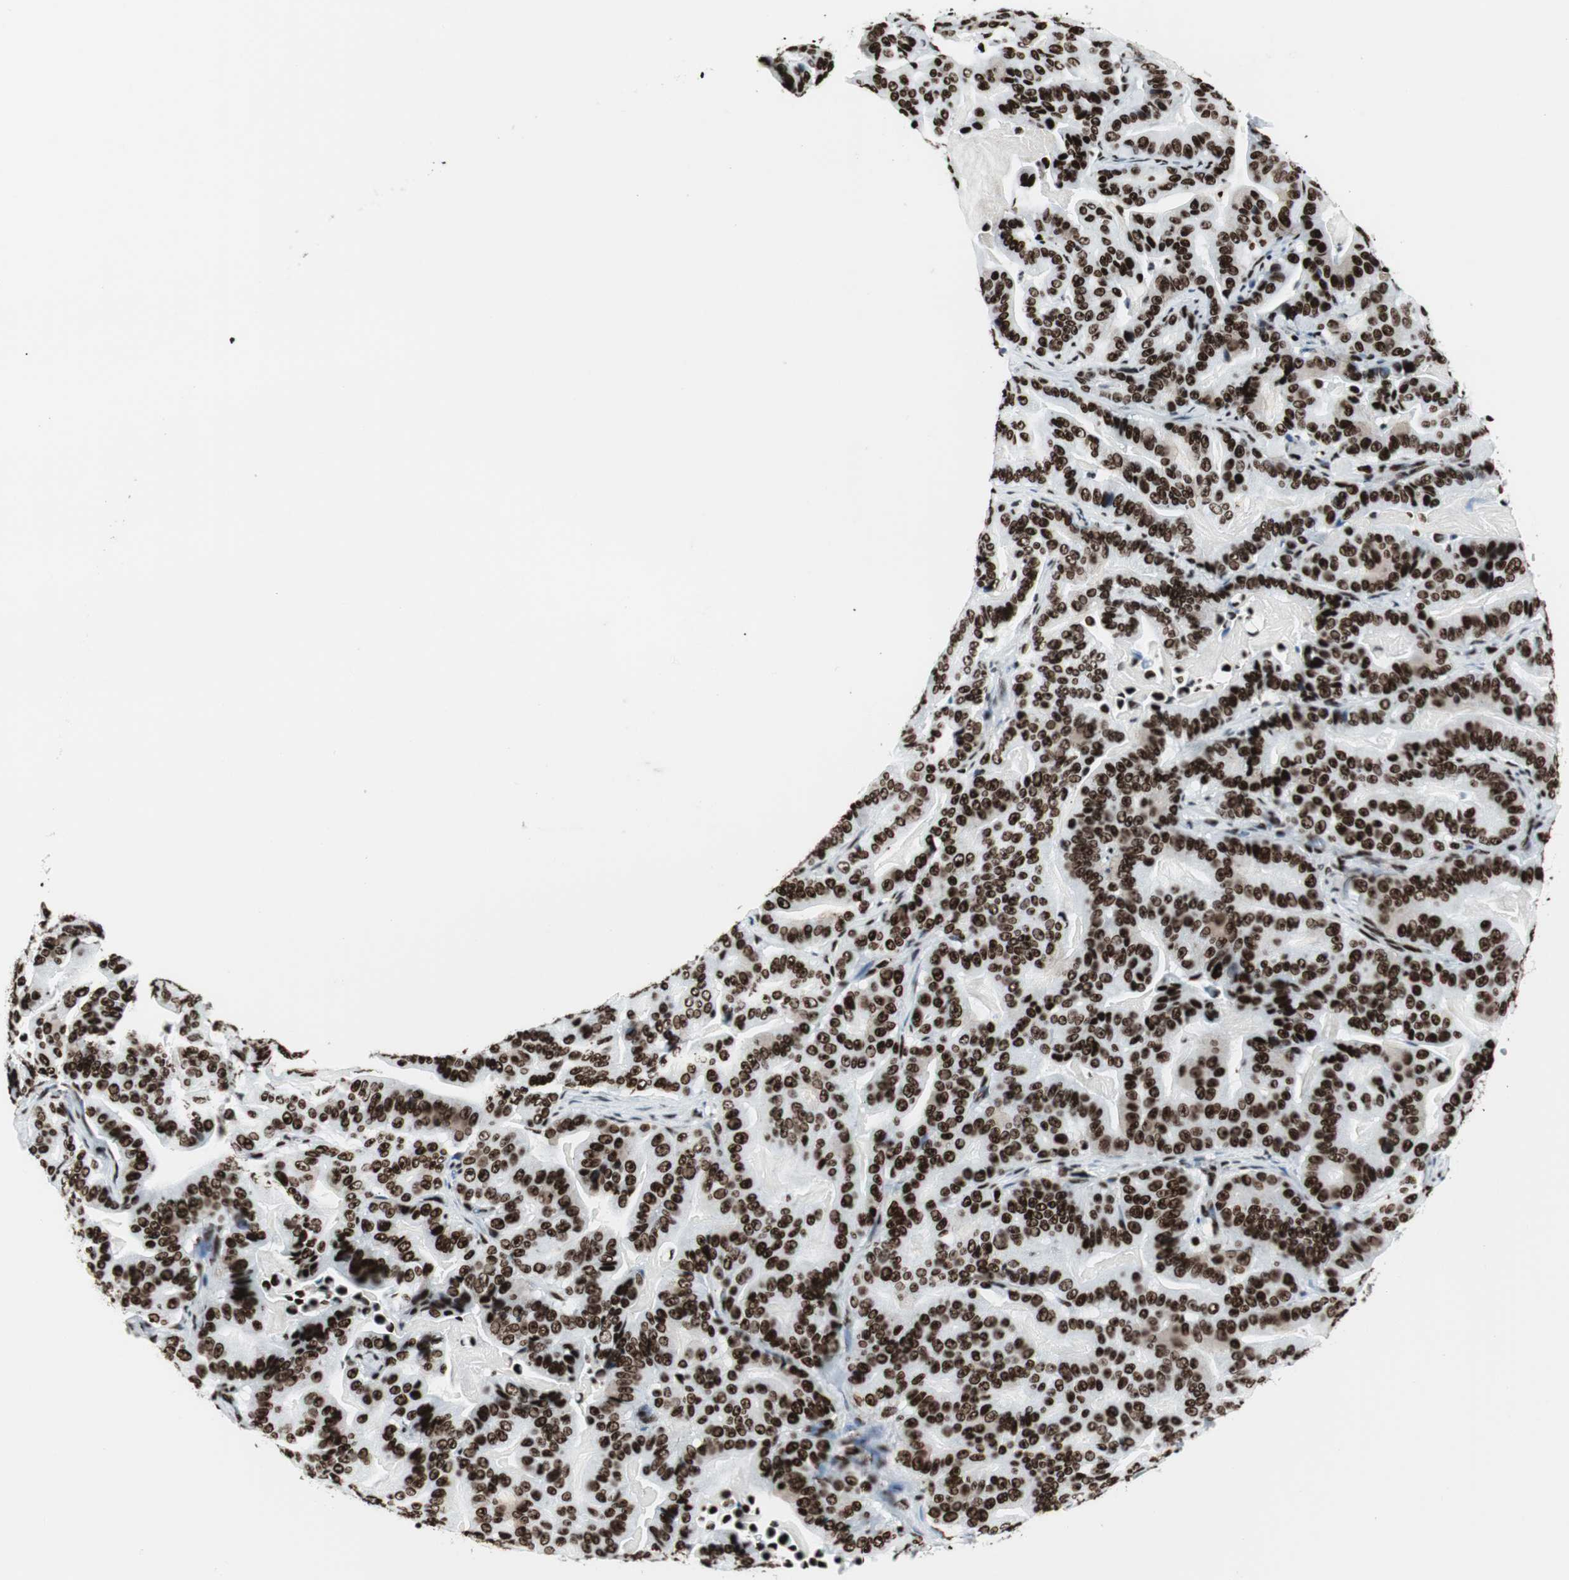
{"staining": {"intensity": "strong", "quantity": ">75%", "location": "nuclear"}, "tissue": "pancreatic cancer", "cell_type": "Tumor cells", "image_type": "cancer", "snomed": [{"axis": "morphology", "description": "Adenocarcinoma, NOS"}, {"axis": "topography", "description": "Pancreas"}], "caption": "The photomicrograph reveals immunohistochemical staining of pancreatic cancer (adenocarcinoma). There is strong nuclear expression is seen in approximately >75% of tumor cells. Using DAB (3,3'-diaminobenzidine) (brown) and hematoxylin (blue) stains, captured at high magnification using brightfield microscopy.", "gene": "NCL", "patient": {"sex": "male", "age": 63}}